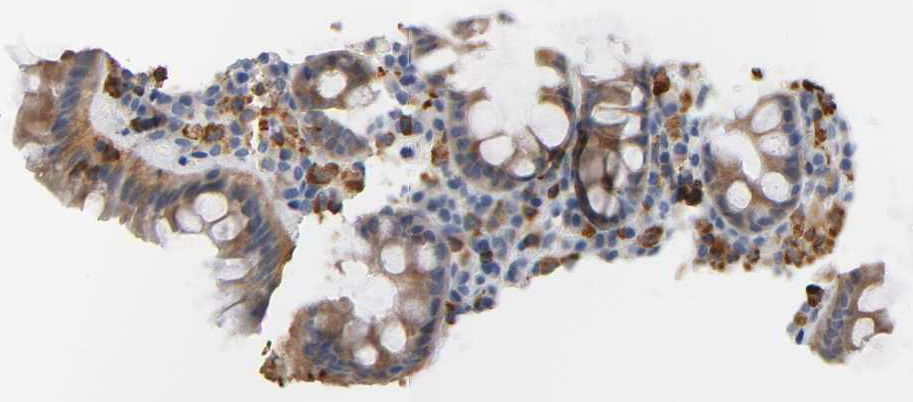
{"staining": {"intensity": "moderate", "quantity": ">75%", "location": "cytoplasmic/membranous"}, "tissue": "rectum", "cell_type": "Glandular cells", "image_type": "normal", "snomed": [{"axis": "morphology", "description": "Normal tissue, NOS"}, {"axis": "topography", "description": "Rectum"}], "caption": "Moderate cytoplasmic/membranous staining is identified in approximately >75% of glandular cells in unremarkable rectum. (DAB (3,3'-diaminobenzidine) = brown stain, brightfield microscopy at high magnification).", "gene": "UCKL1", "patient": {"sex": "male", "age": 92}}